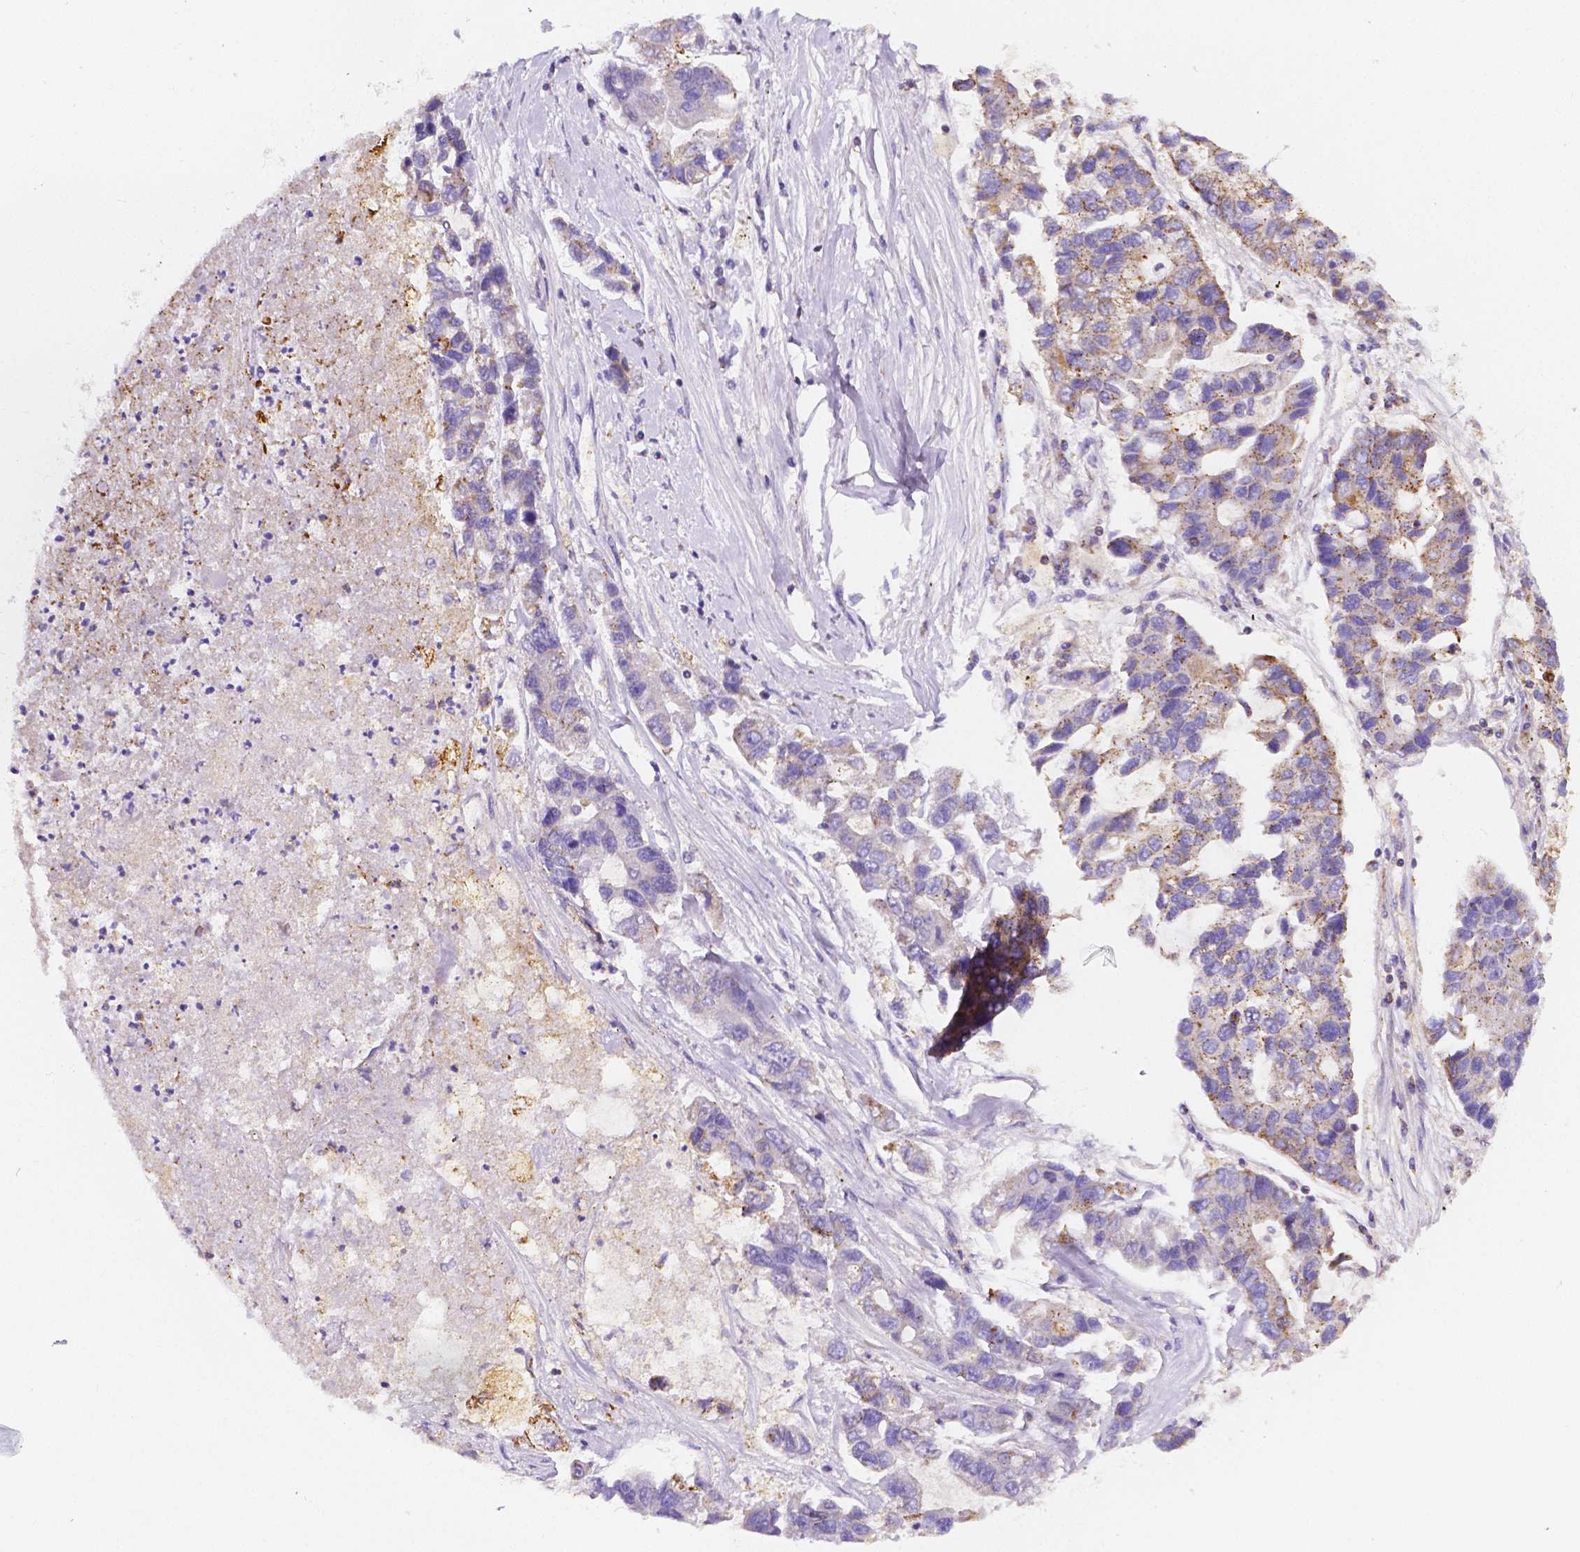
{"staining": {"intensity": "moderate", "quantity": "<25%", "location": "cytoplasmic/membranous"}, "tissue": "lung cancer", "cell_type": "Tumor cells", "image_type": "cancer", "snomed": [{"axis": "morphology", "description": "Adenocarcinoma, NOS"}, {"axis": "topography", "description": "Bronchus"}, {"axis": "topography", "description": "Lung"}], "caption": "IHC micrograph of lung cancer (adenocarcinoma) stained for a protein (brown), which shows low levels of moderate cytoplasmic/membranous expression in about <25% of tumor cells.", "gene": "GABRD", "patient": {"sex": "female", "age": 51}}